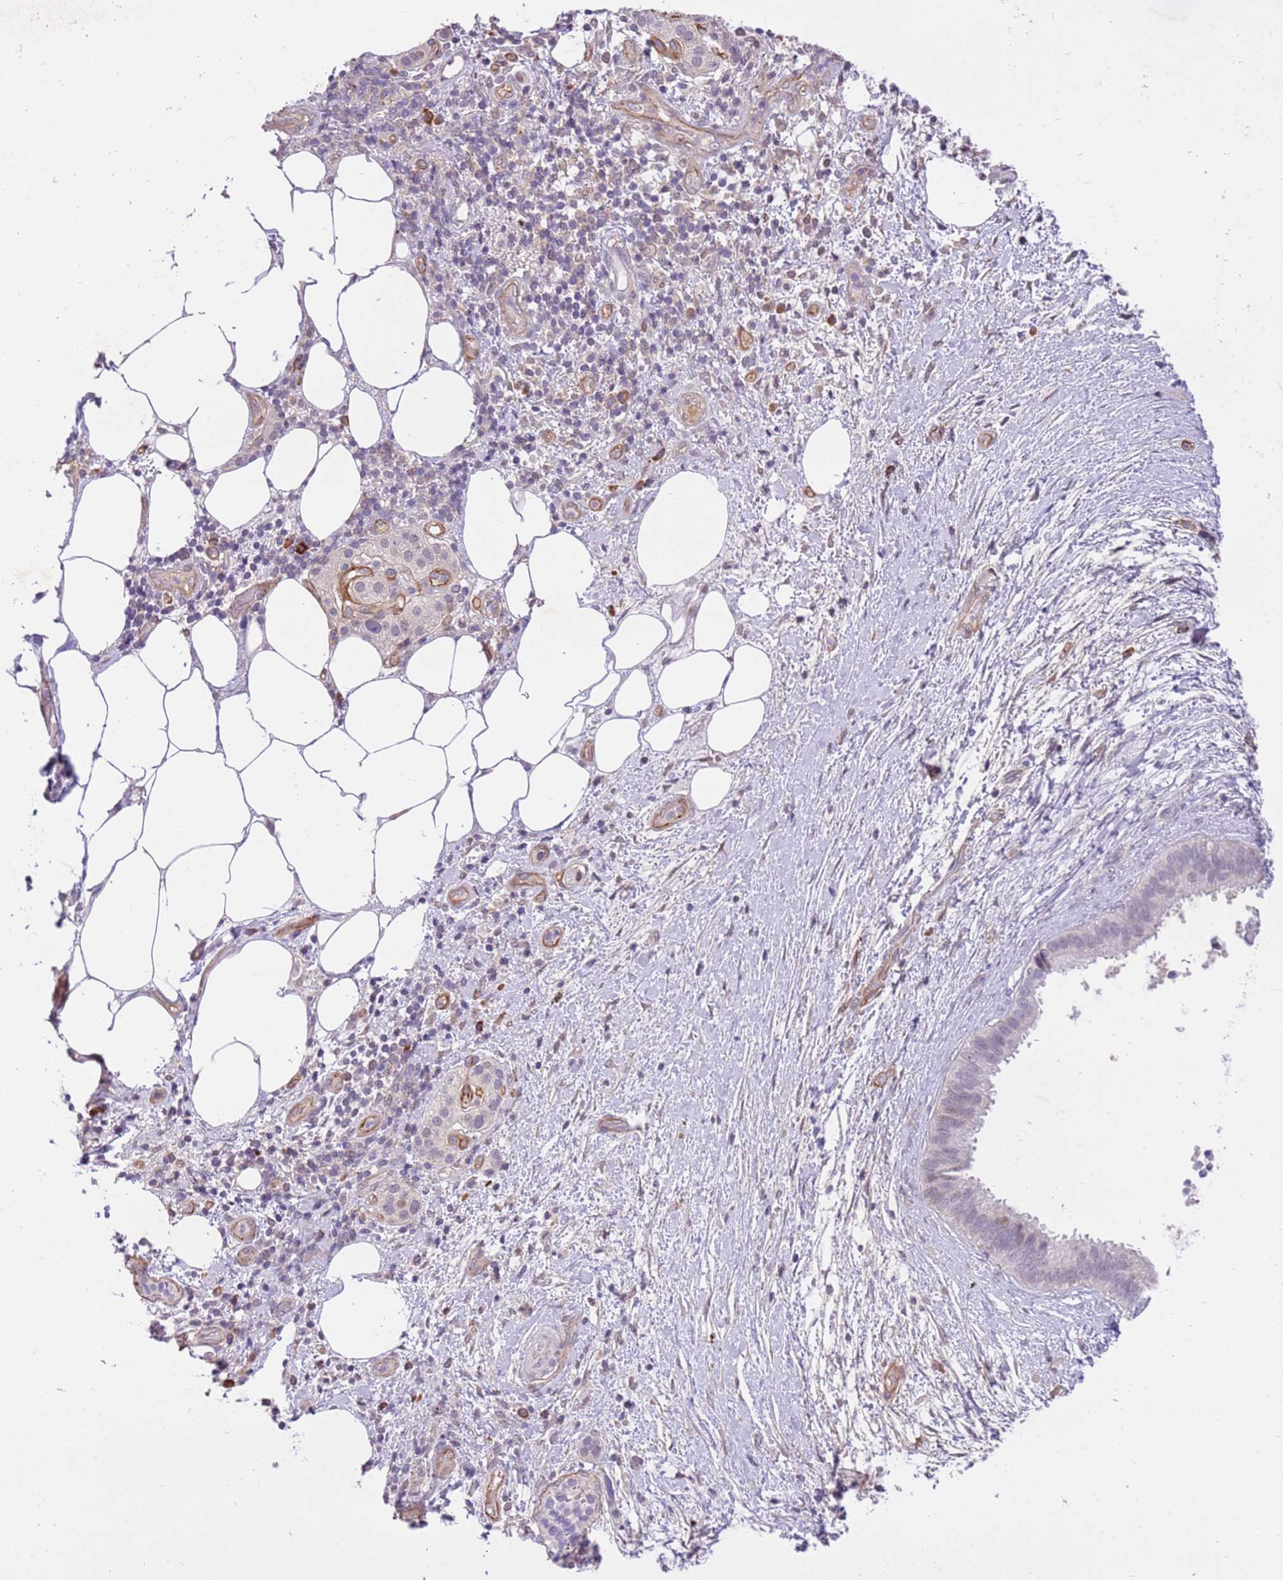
{"staining": {"intensity": "negative", "quantity": "none", "location": "none"}, "tissue": "pancreatic cancer", "cell_type": "Tumor cells", "image_type": "cancer", "snomed": [{"axis": "morphology", "description": "Adenocarcinoma, NOS"}, {"axis": "topography", "description": "Pancreas"}], "caption": "Tumor cells show no significant protein positivity in pancreatic adenocarcinoma.", "gene": "MAGEF1", "patient": {"sex": "female", "age": 61}}